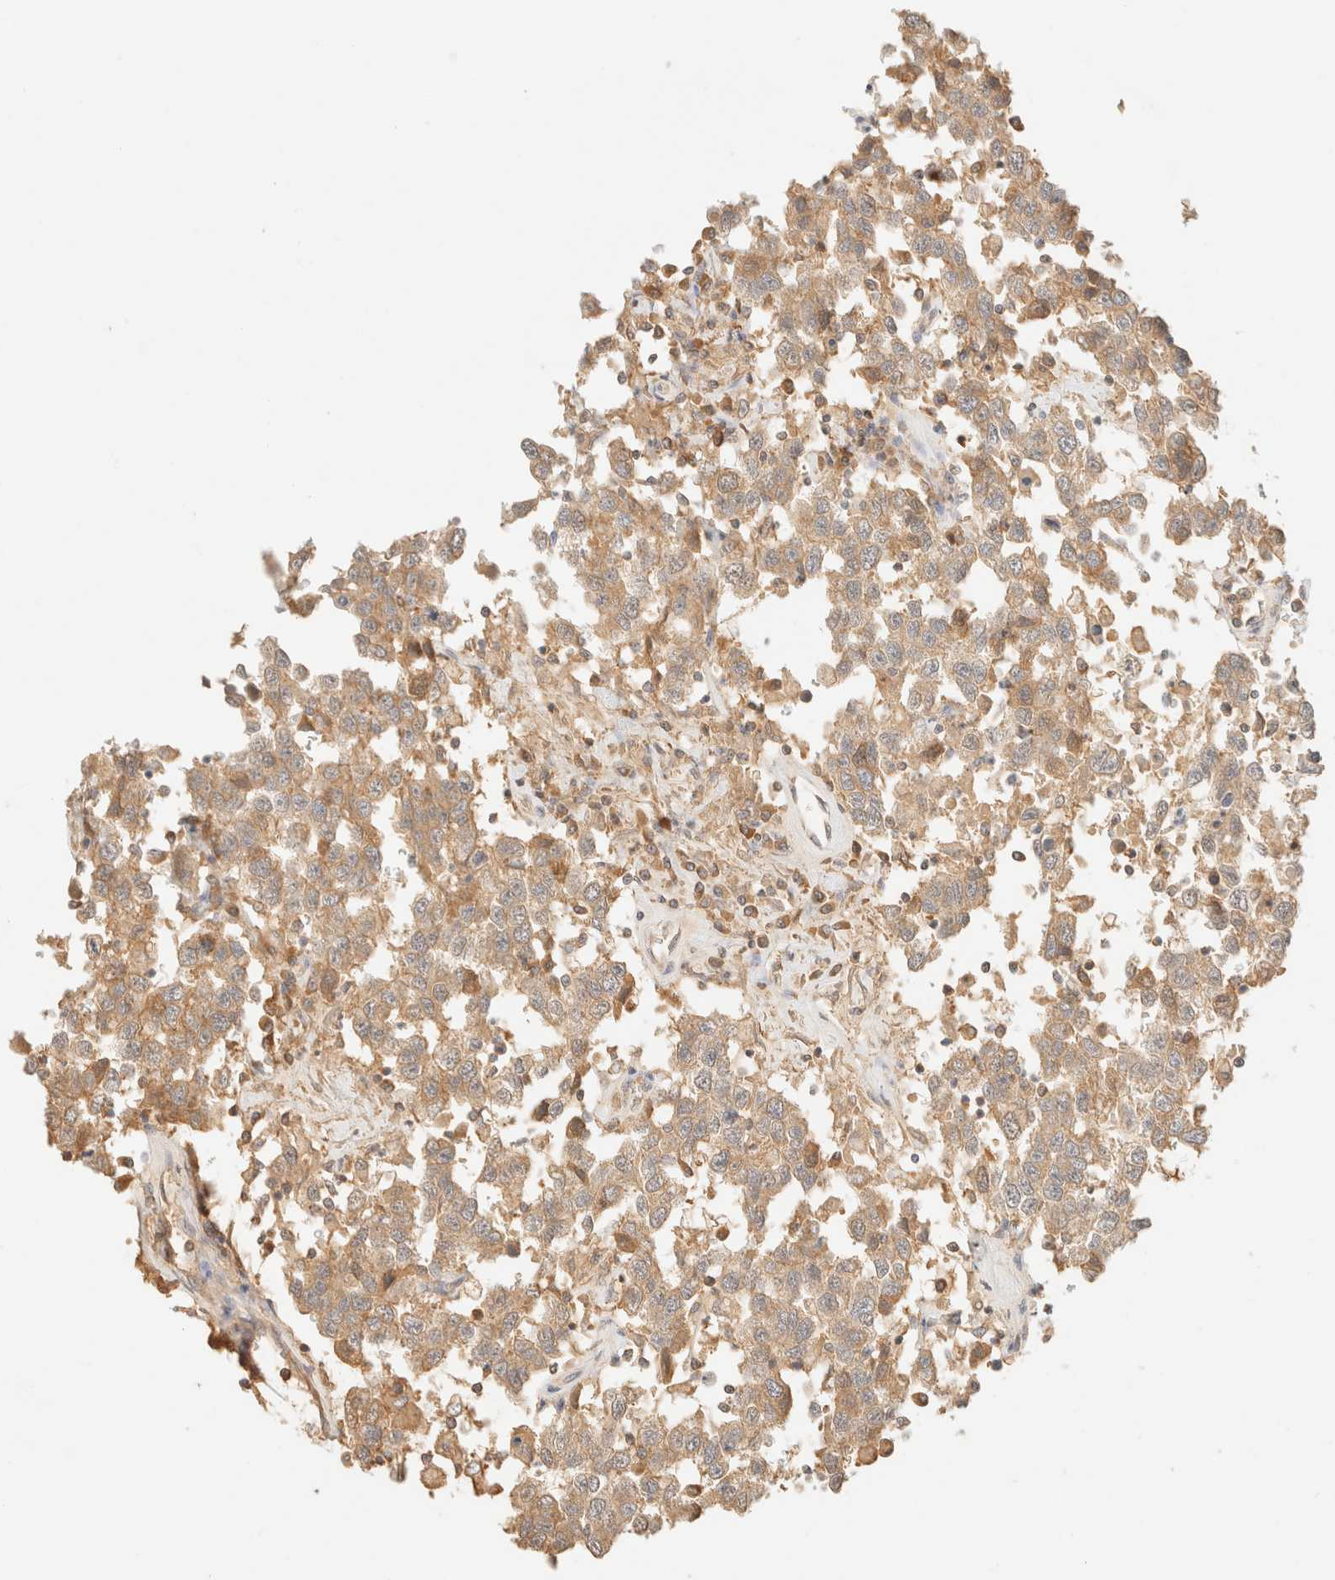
{"staining": {"intensity": "weak", "quantity": ">75%", "location": "cytoplasmic/membranous"}, "tissue": "testis cancer", "cell_type": "Tumor cells", "image_type": "cancer", "snomed": [{"axis": "morphology", "description": "Seminoma, NOS"}, {"axis": "topography", "description": "Testis"}], "caption": "Testis cancer (seminoma) tissue reveals weak cytoplasmic/membranous staining in about >75% of tumor cells", "gene": "TIMD4", "patient": {"sex": "male", "age": 41}}